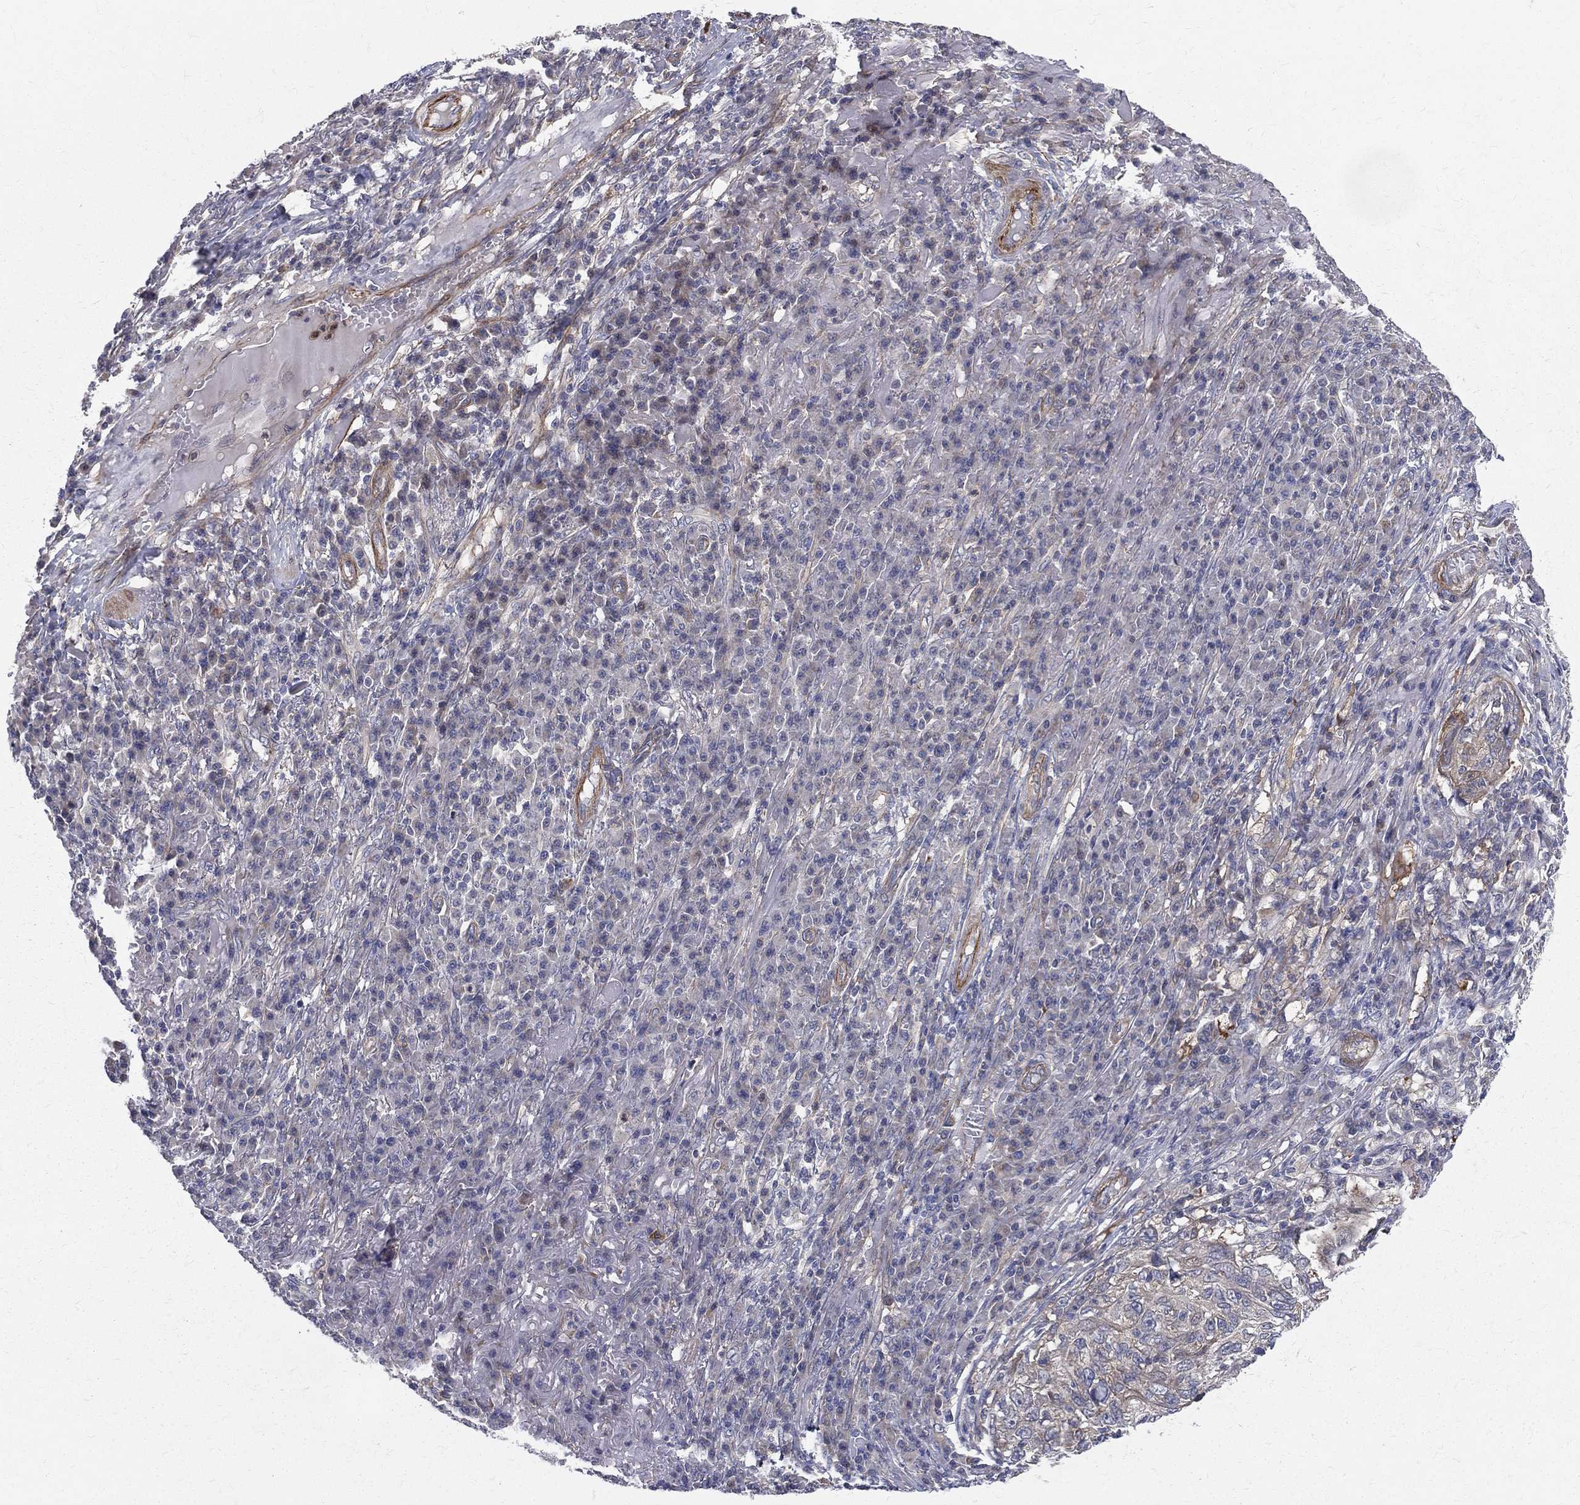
{"staining": {"intensity": "moderate", "quantity": "25%-75%", "location": "cytoplasmic/membranous"}, "tissue": "skin cancer", "cell_type": "Tumor cells", "image_type": "cancer", "snomed": [{"axis": "morphology", "description": "Squamous cell carcinoma, NOS"}, {"axis": "topography", "description": "Skin"}], "caption": "Skin cancer (squamous cell carcinoma) stained with immunohistochemistry reveals moderate cytoplasmic/membranous staining in about 25%-75% of tumor cells.", "gene": "POMZP3", "patient": {"sex": "male", "age": 92}}